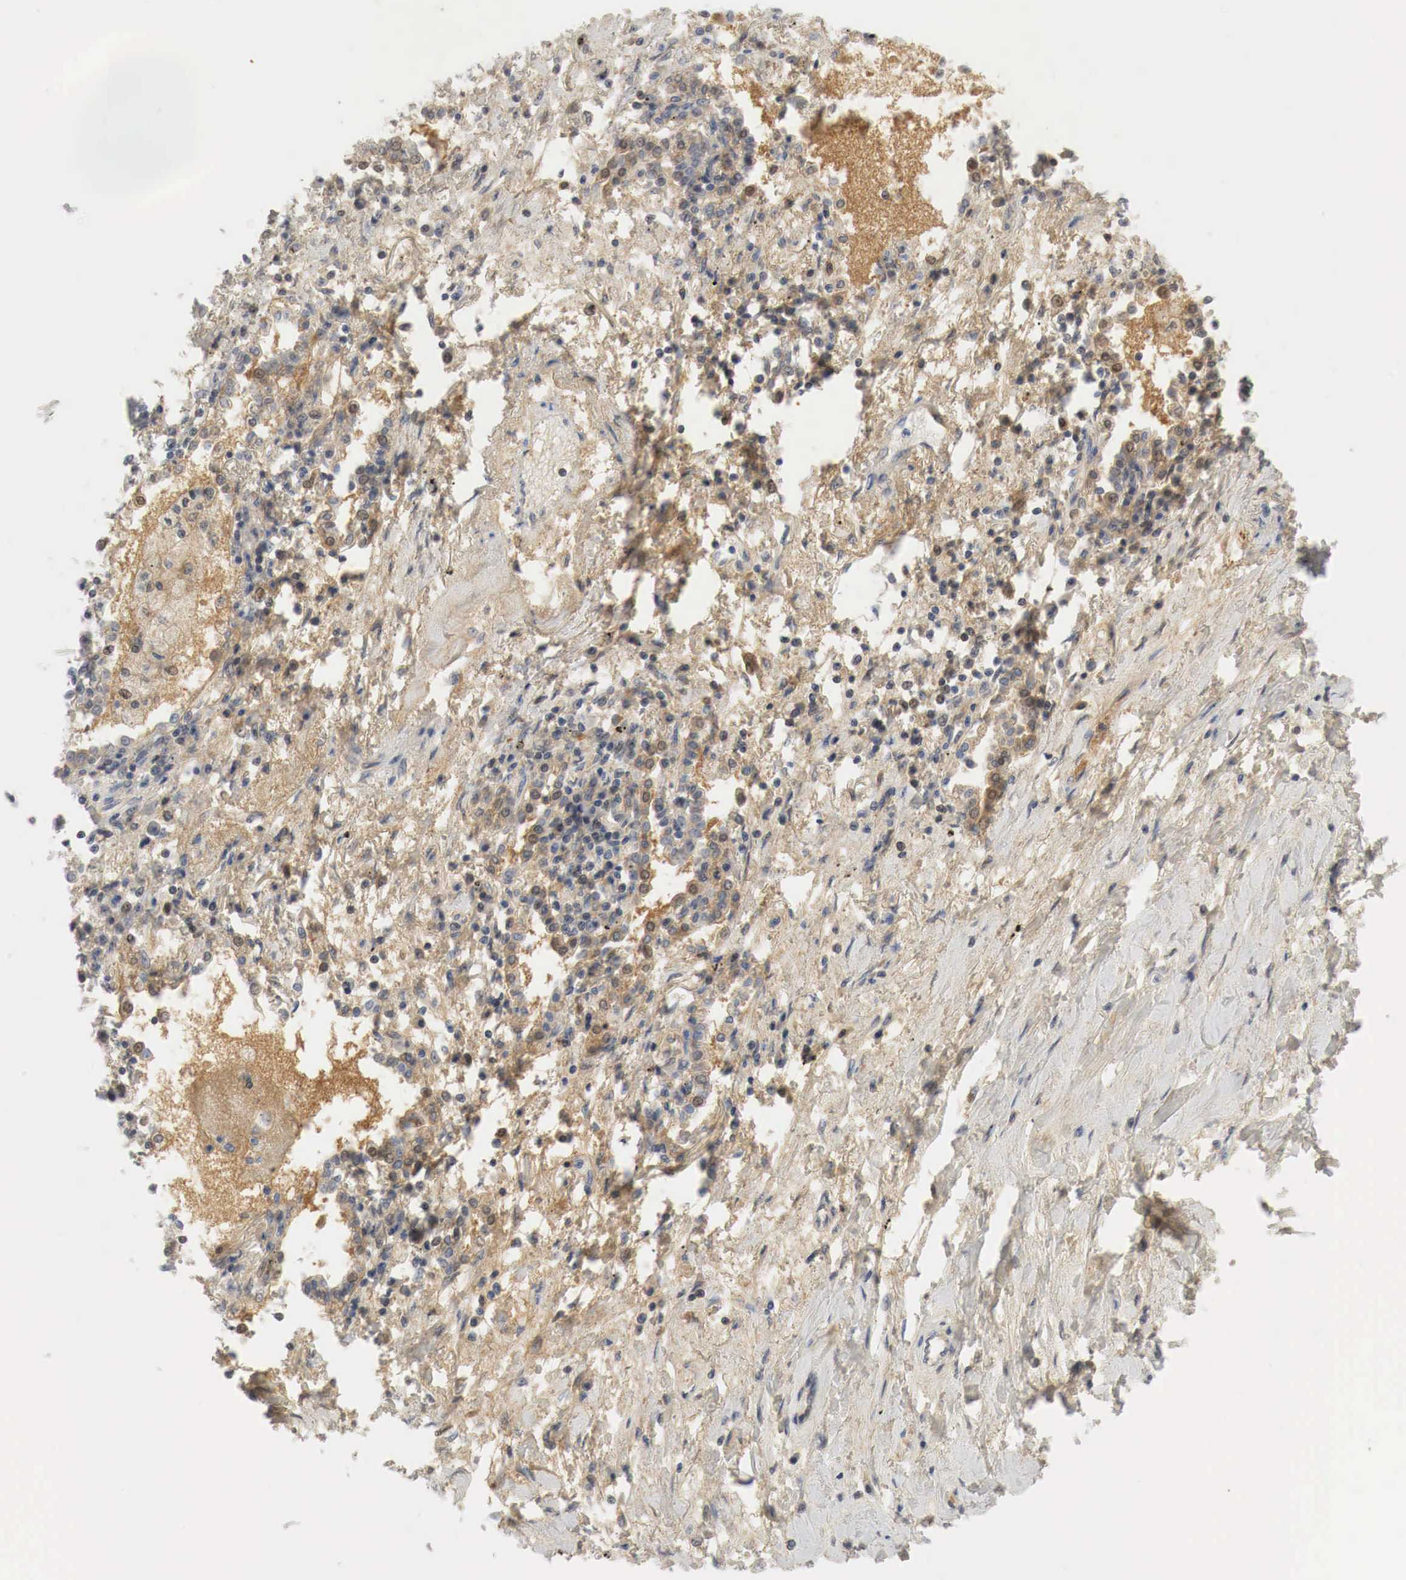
{"staining": {"intensity": "moderate", "quantity": "<25%", "location": "cytoplasmic/membranous,nuclear"}, "tissue": "lung cancer", "cell_type": "Tumor cells", "image_type": "cancer", "snomed": [{"axis": "morphology", "description": "Adenocarcinoma, NOS"}, {"axis": "topography", "description": "Lung"}], "caption": "An image of human lung cancer (adenocarcinoma) stained for a protein demonstrates moderate cytoplasmic/membranous and nuclear brown staining in tumor cells.", "gene": "MYC", "patient": {"sex": "male", "age": 60}}